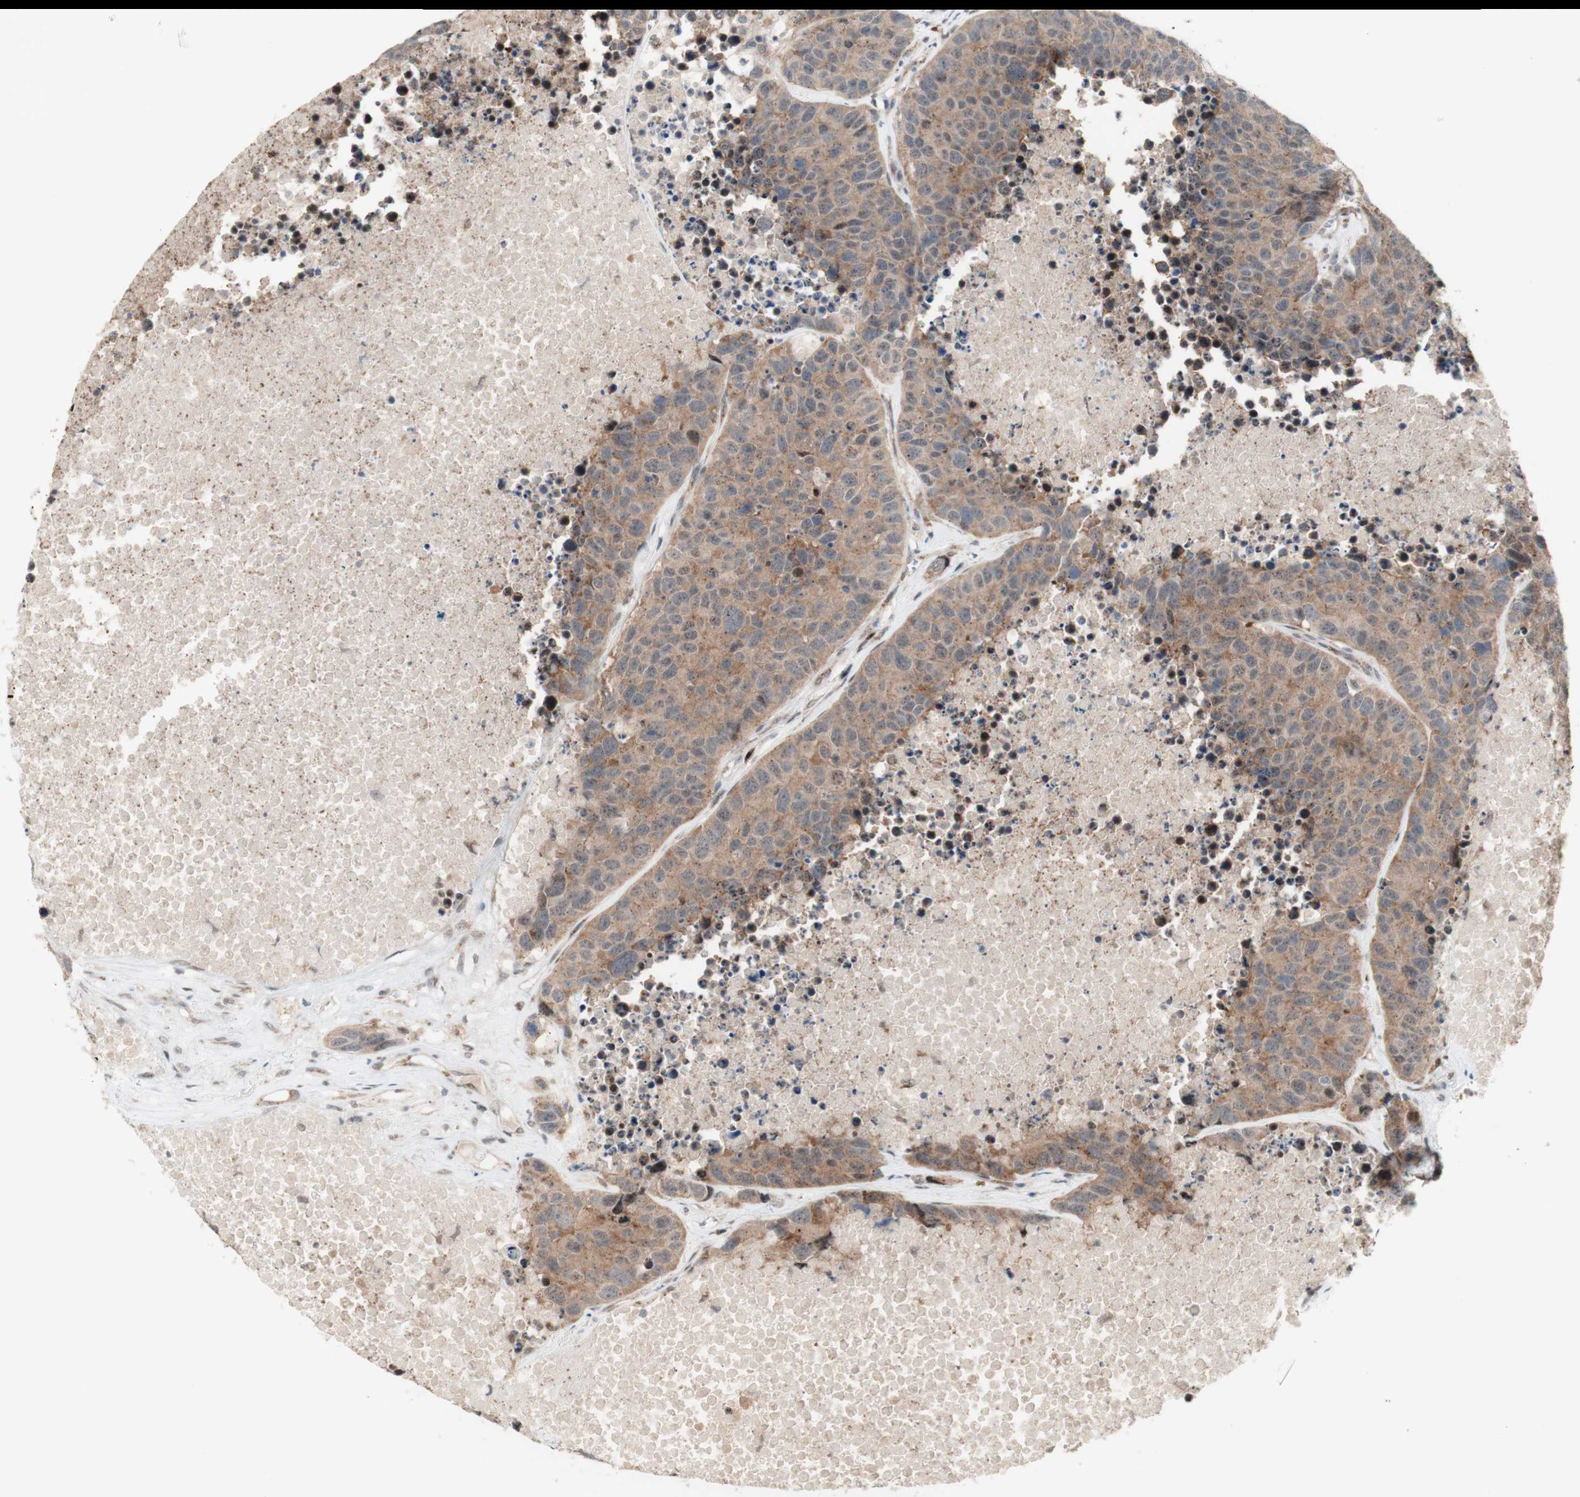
{"staining": {"intensity": "weak", "quantity": ">75%", "location": "cytoplasmic/membranous"}, "tissue": "carcinoid", "cell_type": "Tumor cells", "image_type": "cancer", "snomed": [{"axis": "morphology", "description": "Carcinoid, malignant, NOS"}, {"axis": "topography", "description": "Lung"}], "caption": "About >75% of tumor cells in human carcinoid display weak cytoplasmic/membranous protein expression as visualized by brown immunohistochemical staining.", "gene": "CYLD", "patient": {"sex": "male", "age": 60}}